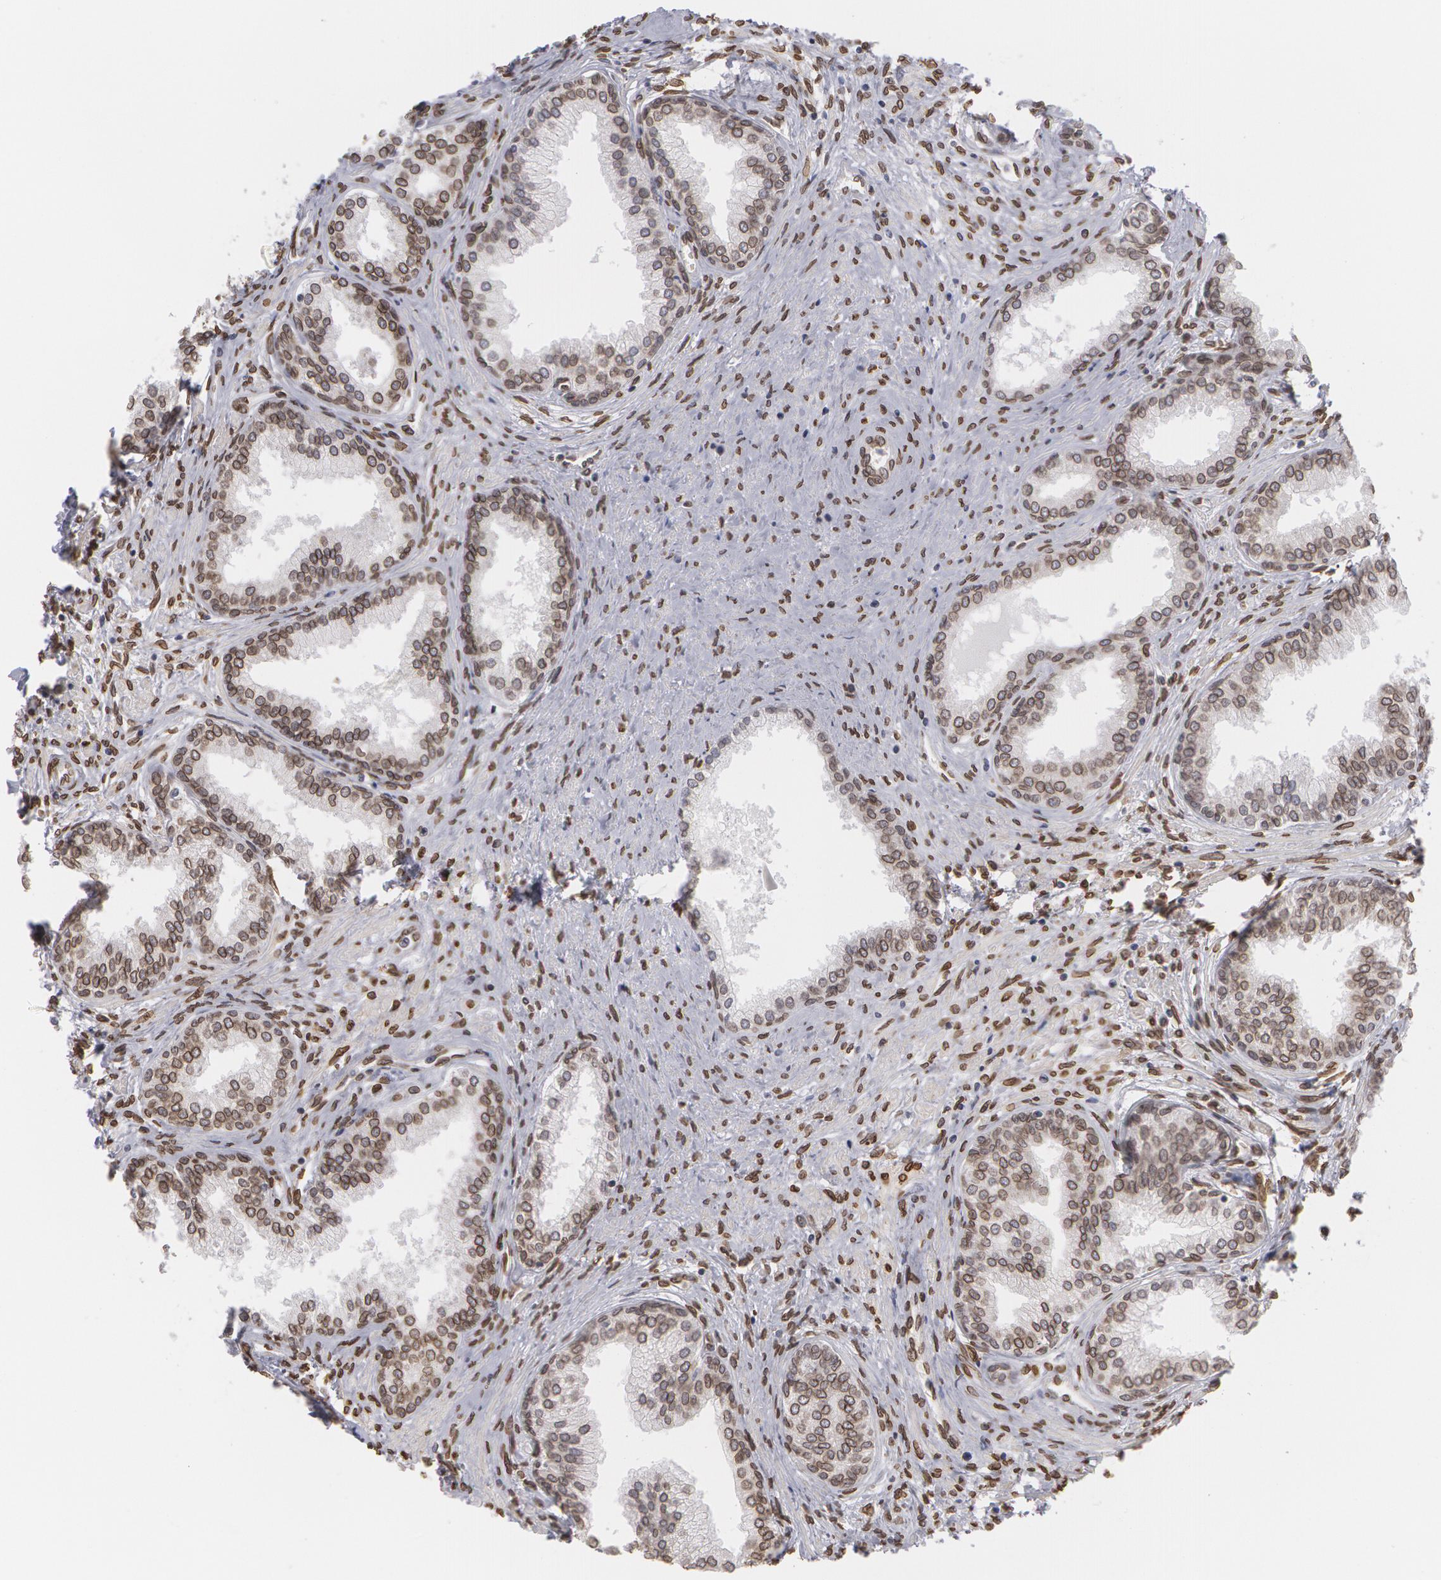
{"staining": {"intensity": "moderate", "quantity": ">75%", "location": "cytoplasmic/membranous,nuclear"}, "tissue": "prostate", "cell_type": "Glandular cells", "image_type": "normal", "snomed": [{"axis": "morphology", "description": "Normal tissue, NOS"}, {"axis": "topography", "description": "Prostate"}], "caption": "Immunohistochemical staining of unremarkable prostate exhibits >75% levels of moderate cytoplasmic/membranous,nuclear protein positivity in approximately >75% of glandular cells.", "gene": "EMD", "patient": {"sex": "male", "age": 68}}